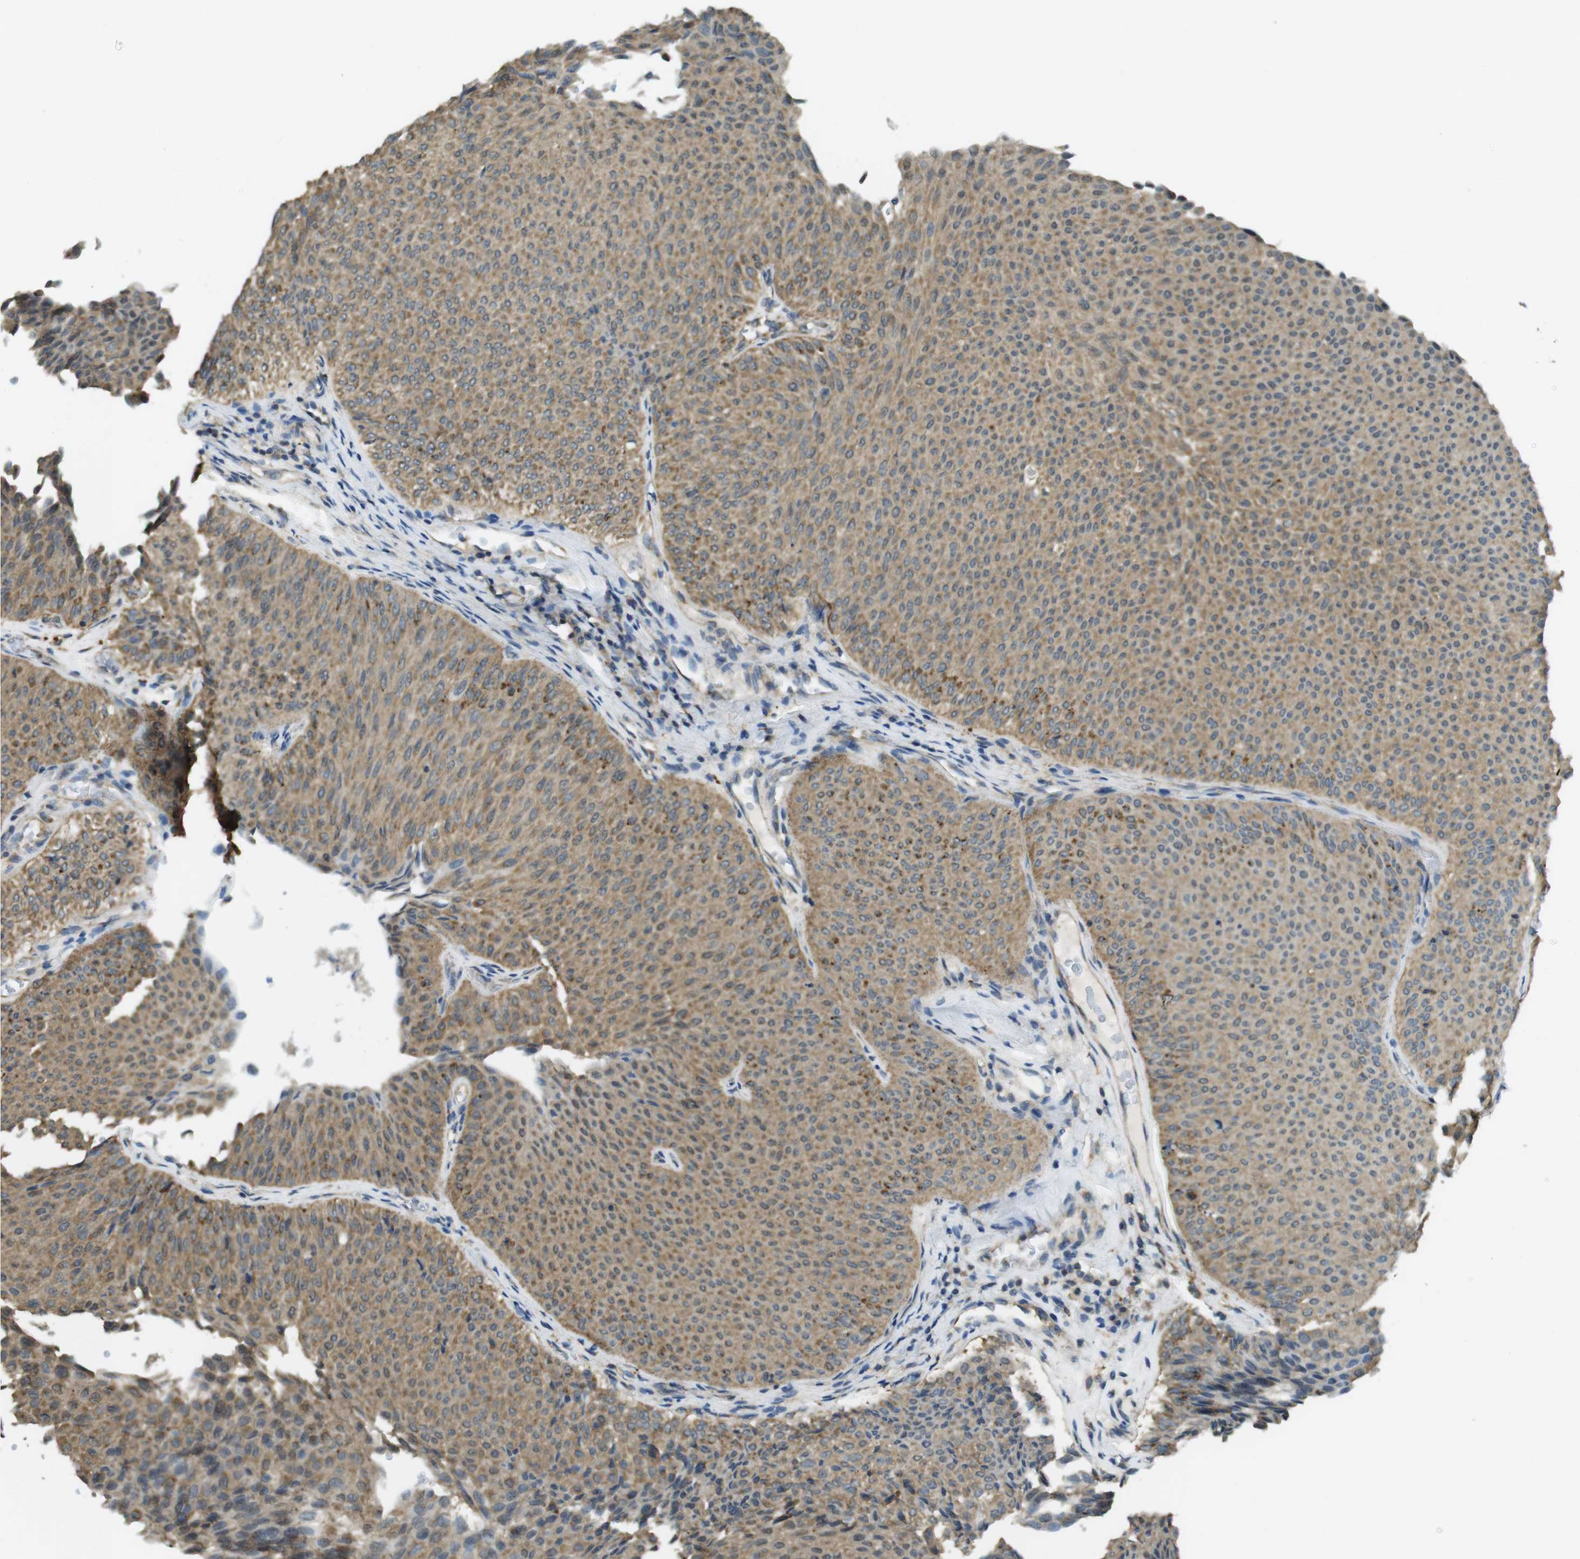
{"staining": {"intensity": "moderate", "quantity": ">75%", "location": "cytoplasmic/membranous"}, "tissue": "urothelial cancer", "cell_type": "Tumor cells", "image_type": "cancer", "snomed": [{"axis": "morphology", "description": "Urothelial carcinoma, Low grade"}, {"axis": "topography", "description": "Urinary bladder"}], "caption": "IHC of human low-grade urothelial carcinoma demonstrates medium levels of moderate cytoplasmic/membranous positivity in about >75% of tumor cells.", "gene": "BRI3BP", "patient": {"sex": "male", "age": 78}}